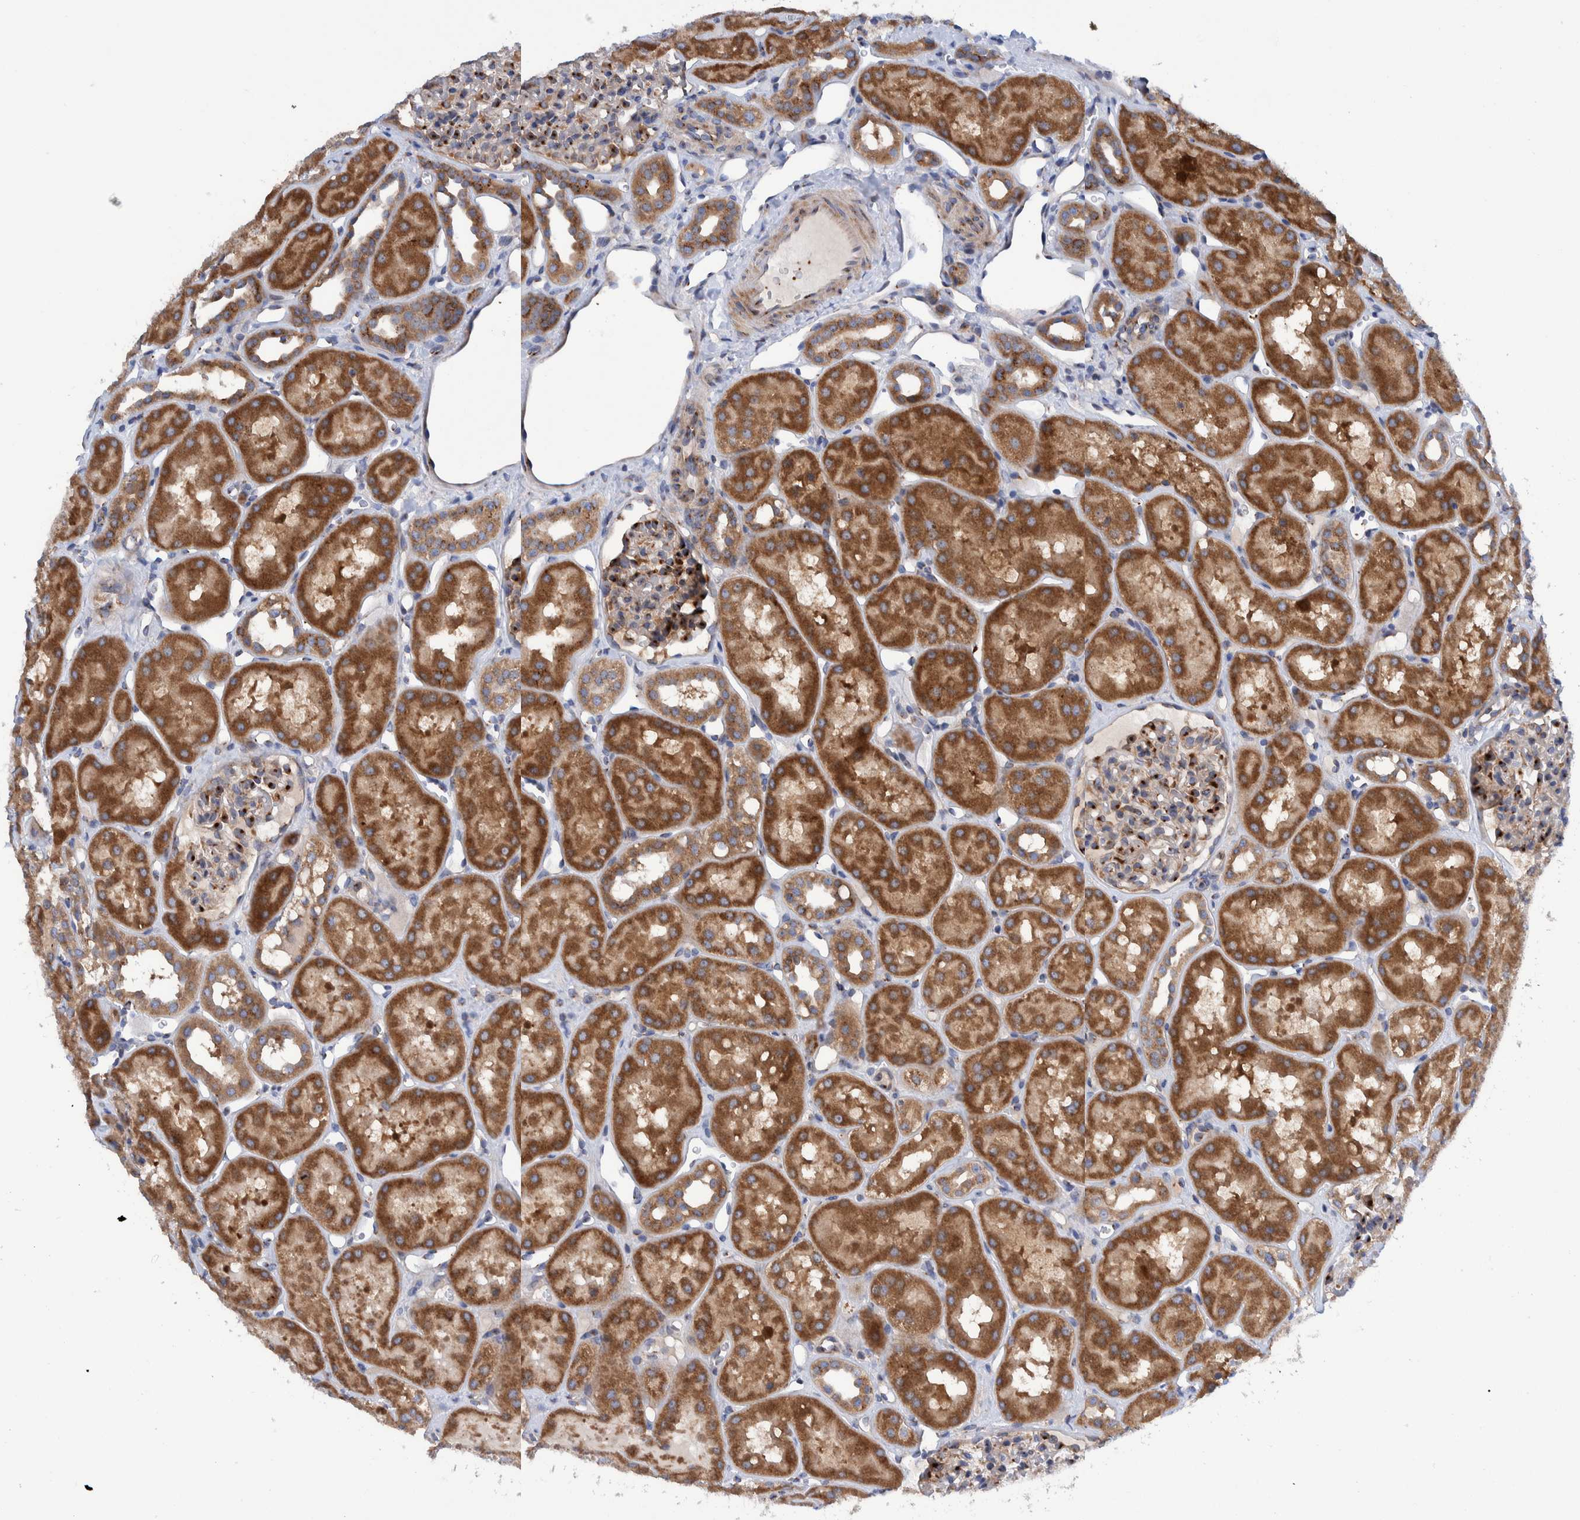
{"staining": {"intensity": "strong", "quantity": "<25%", "location": "cytoplasmic/membranous"}, "tissue": "kidney", "cell_type": "Cells in glomeruli", "image_type": "normal", "snomed": [{"axis": "morphology", "description": "Normal tissue, NOS"}, {"axis": "topography", "description": "Kidney"}], "caption": "Unremarkable kidney was stained to show a protein in brown. There is medium levels of strong cytoplasmic/membranous staining in approximately <25% of cells in glomeruli. Immunohistochemistry stains the protein in brown and the nuclei are stained blue.", "gene": "TRIM58", "patient": {"sex": "male", "age": 16}}